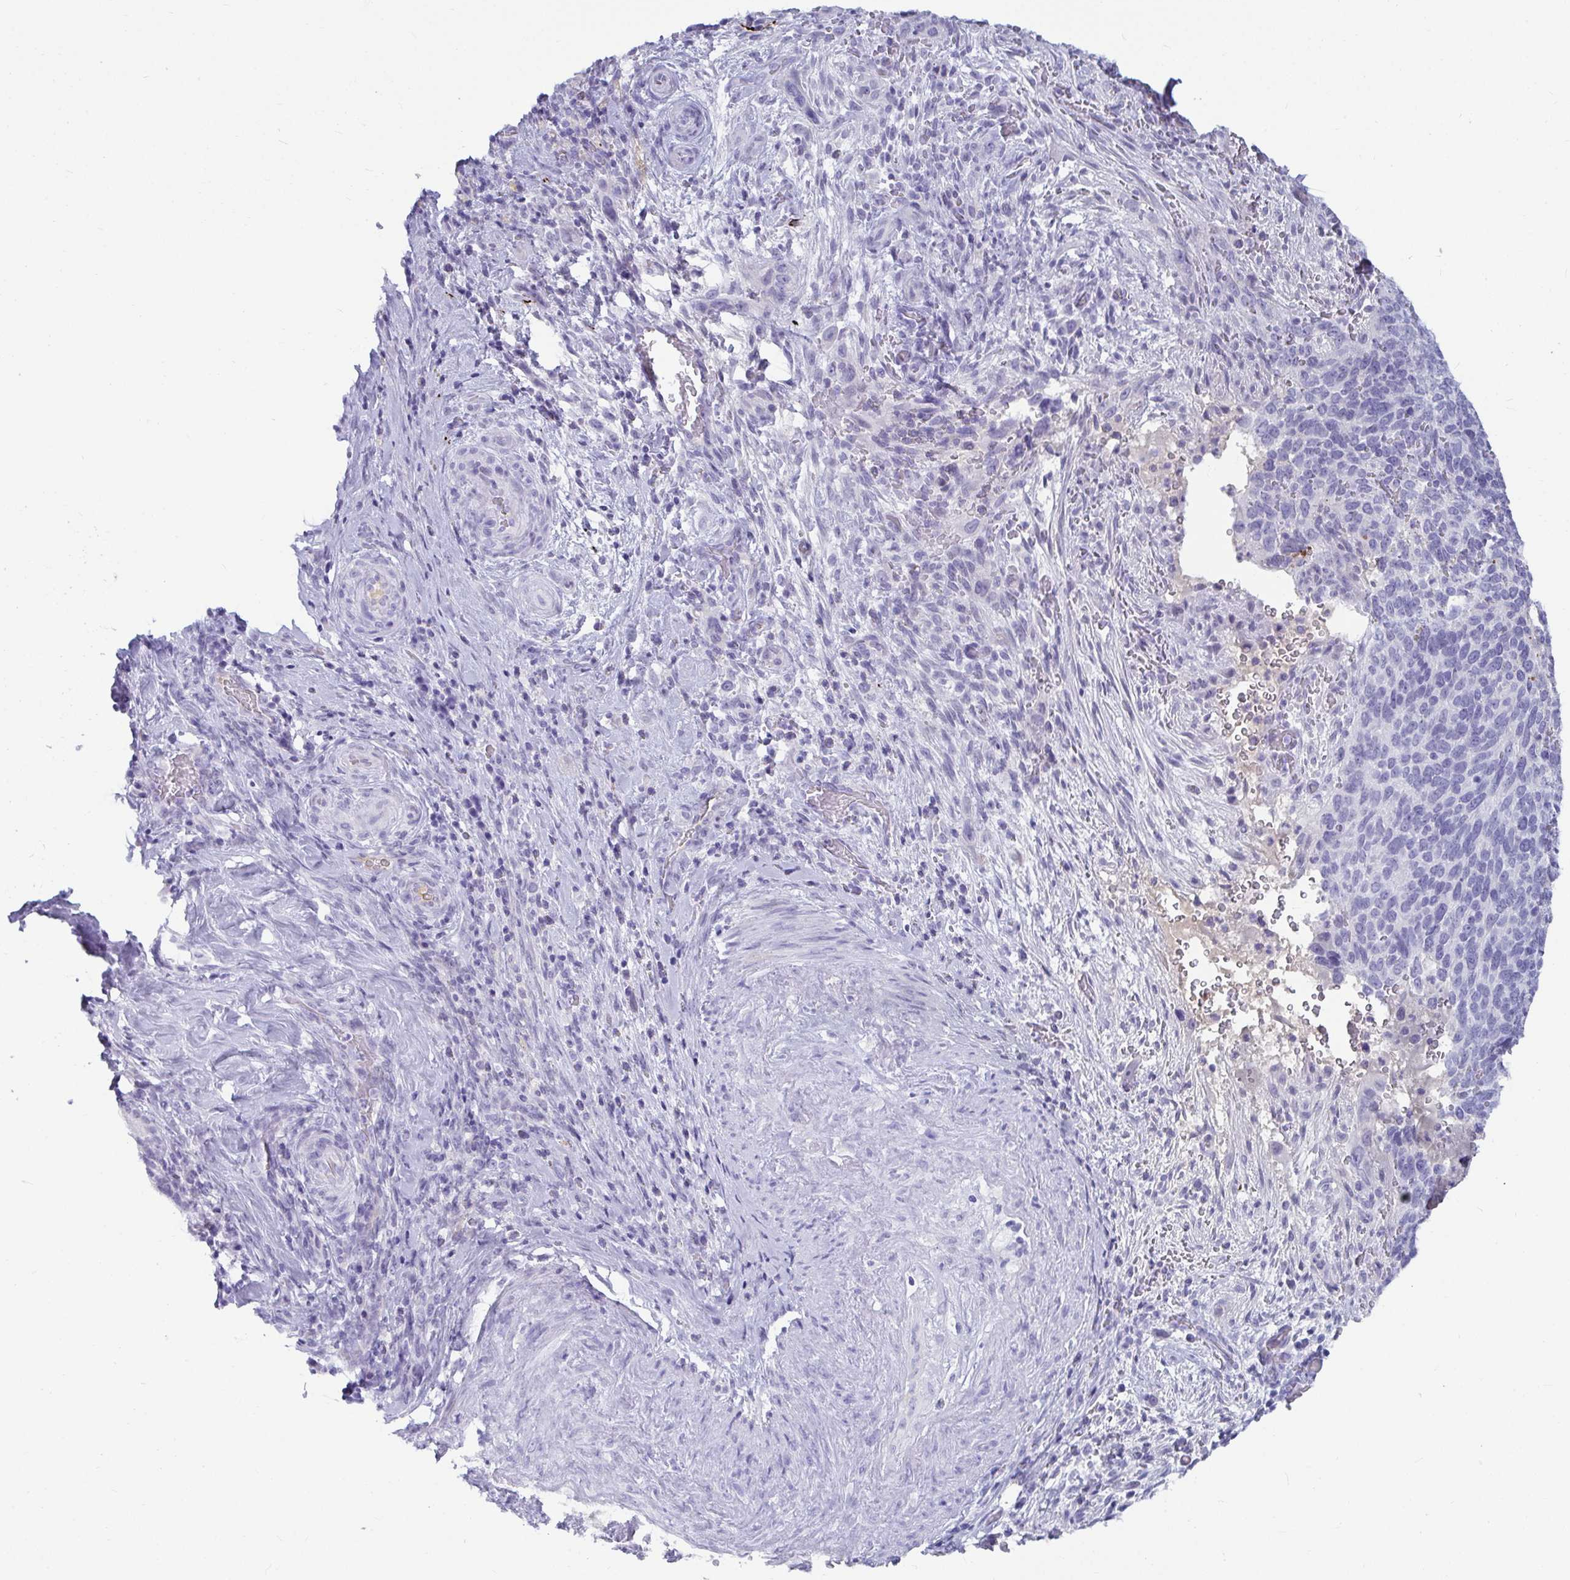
{"staining": {"intensity": "negative", "quantity": "none", "location": "none"}, "tissue": "cervical cancer", "cell_type": "Tumor cells", "image_type": "cancer", "snomed": [{"axis": "morphology", "description": "Squamous cell carcinoma, NOS"}, {"axis": "topography", "description": "Cervix"}], "caption": "Squamous cell carcinoma (cervical) was stained to show a protein in brown. There is no significant expression in tumor cells. Nuclei are stained in blue.", "gene": "NPY", "patient": {"sex": "female", "age": 51}}